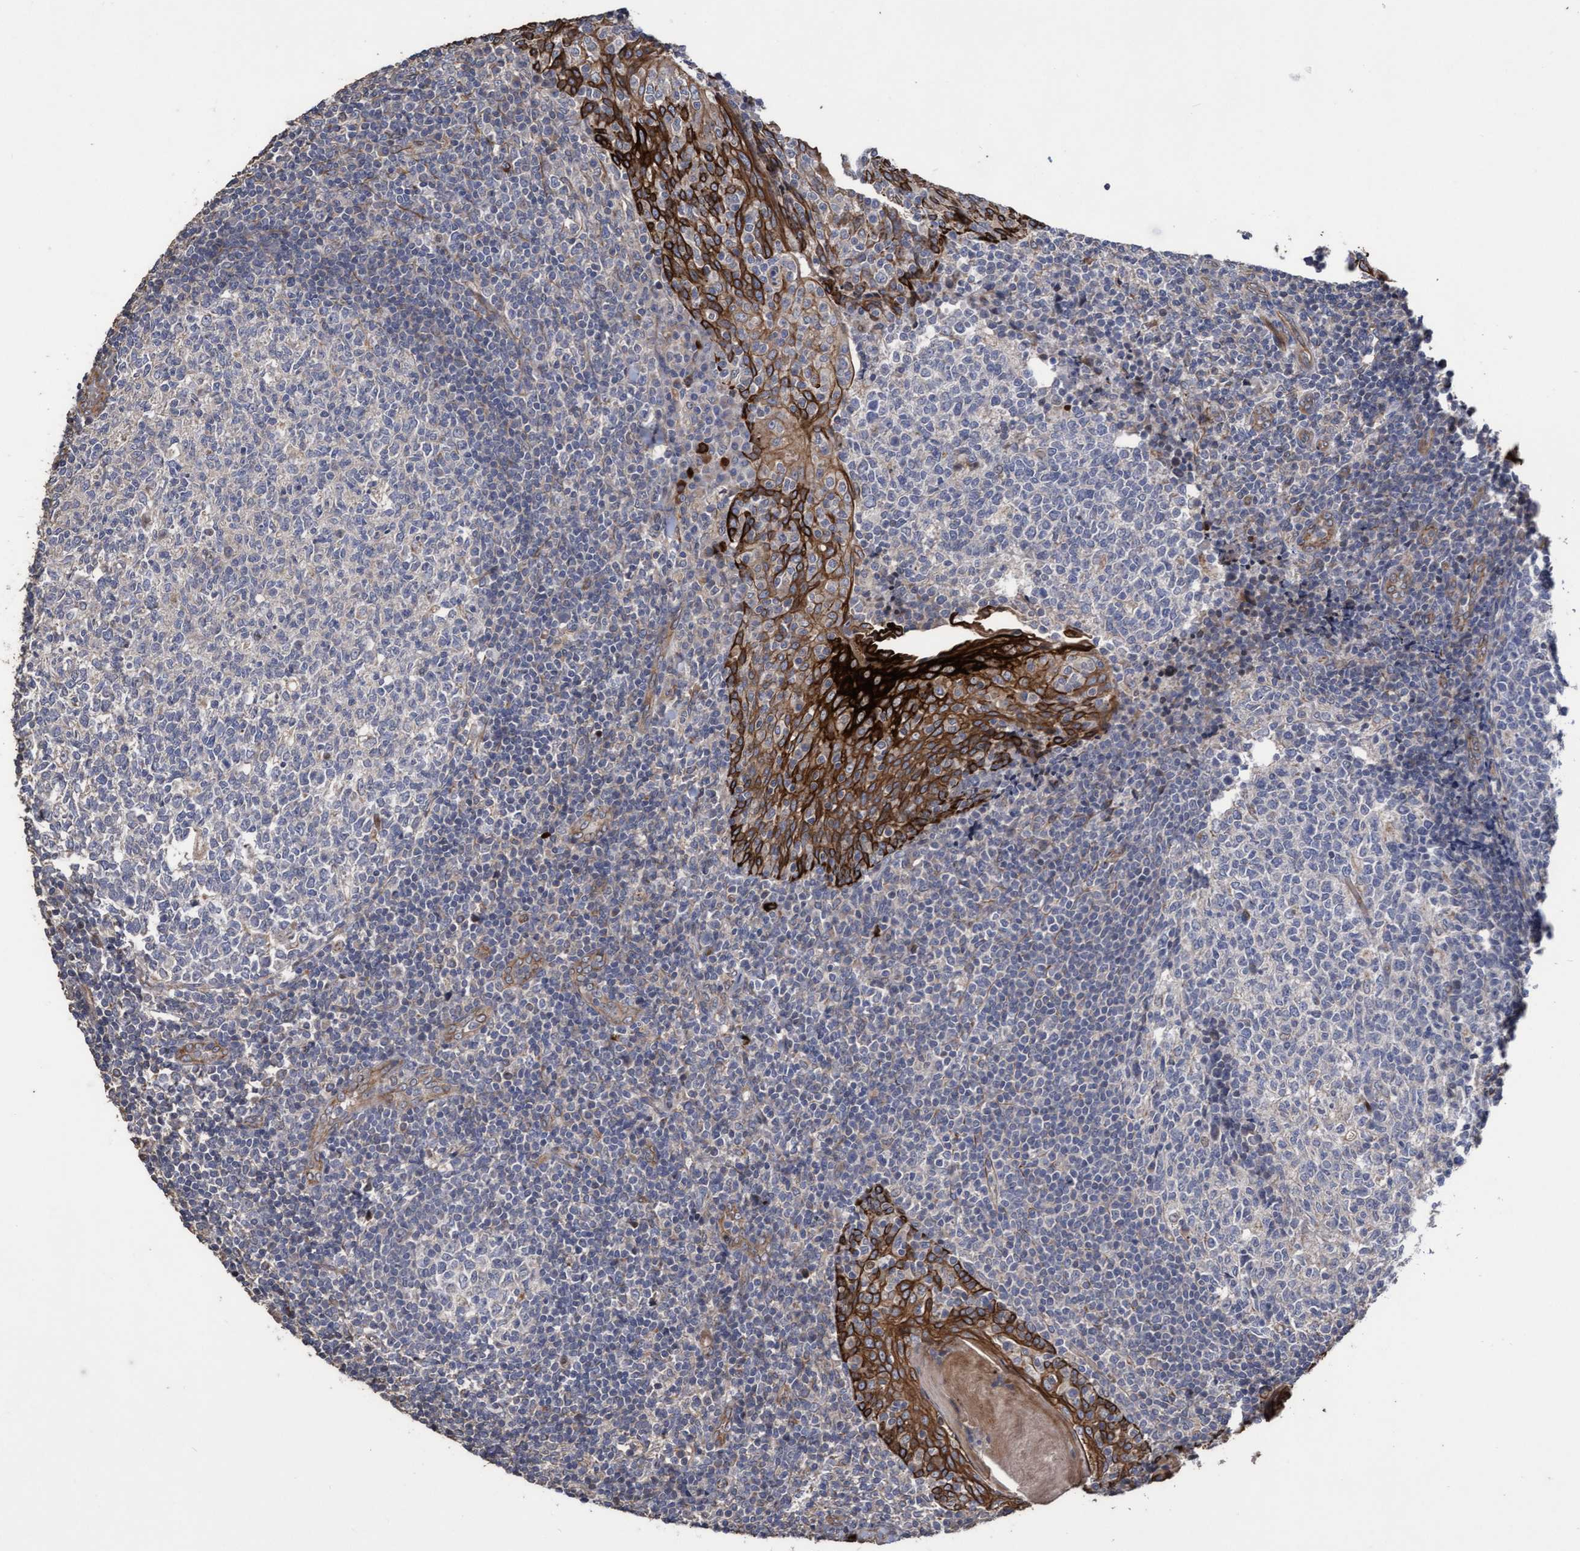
{"staining": {"intensity": "negative", "quantity": "none", "location": "none"}, "tissue": "tonsil", "cell_type": "Germinal center cells", "image_type": "normal", "snomed": [{"axis": "morphology", "description": "Normal tissue, NOS"}, {"axis": "topography", "description": "Tonsil"}], "caption": "Tonsil stained for a protein using immunohistochemistry (IHC) exhibits no staining germinal center cells.", "gene": "KRT24", "patient": {"sex": "female", "age": 19}}